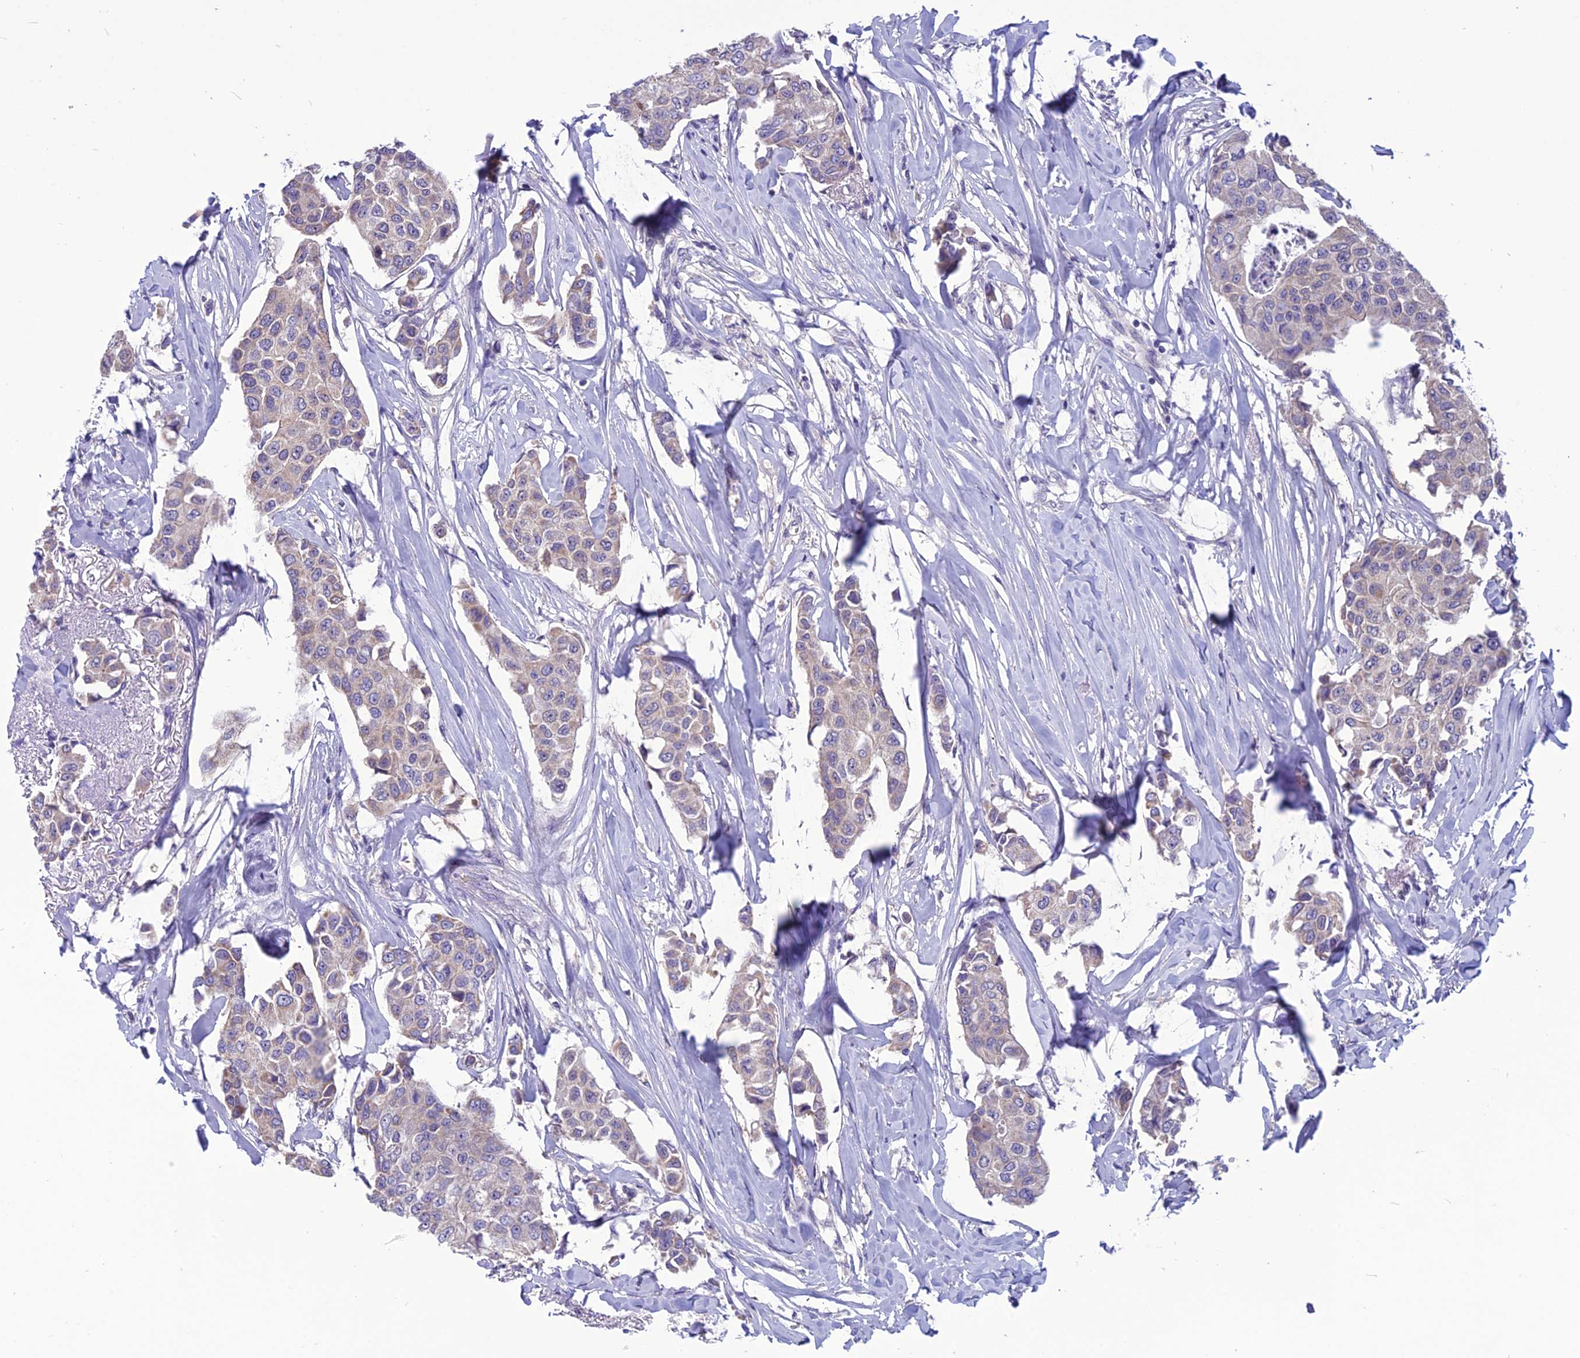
{"staining": {"intensity": "negative", "quantity": "none", "location": "none"}, "tissue": "breast cancer", "cell_type": "Tumor cells", "image_type": "cancer", "snomed": [{"axis": "morphology", "description": "Duct carcinoma"}, {"axis": "topography", "description": "Breast"}], "caption": "Immunohistochemical staining of human breast cancer exhibits no significant expression in tumor cells. Nuclei are stained in blue.", "gene": "PSMF1", "patient": {"sex": "female", "age": 80}}